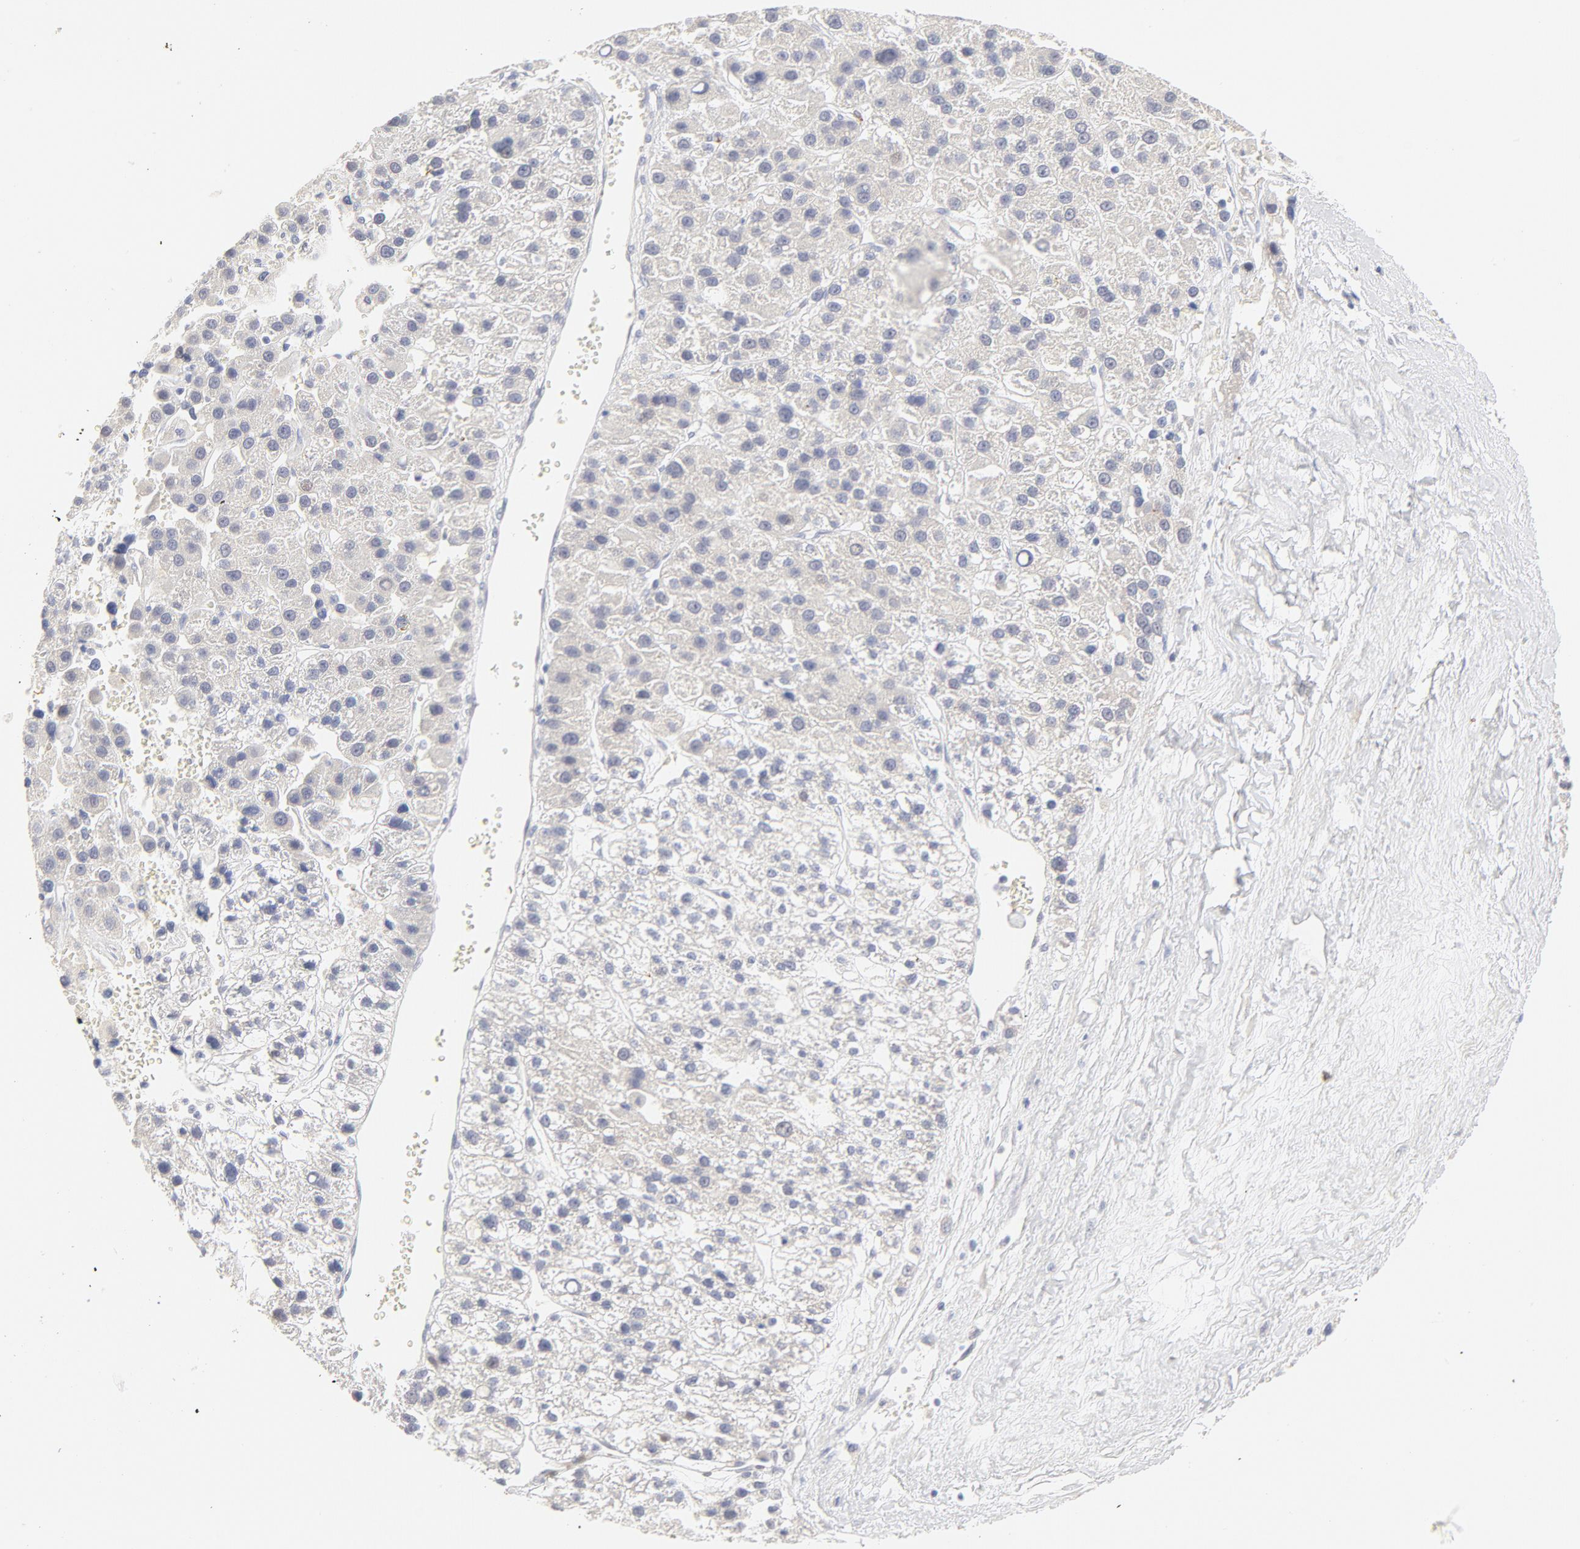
{"staining": {"intensity": "negative", "quantity": "none", "location": "none"}, "tissue": "liver cancer", "cell_type": "Tumor cells", "image_type": "cancer", "snomed": [{"axis": "morphology", "description": "Carcinoma, Hepatocellular, NOS"}, {"axis": "topography", "description": "Liver"}], "caption": "Immunohistochemistry (IHC) image of hepatocellular carcinoma (liver) stained for a protein (brown), which shows no positivity in tumor cells.", "gene": "NKX2-2", "patient": {"sex": "female", "age": 85}}